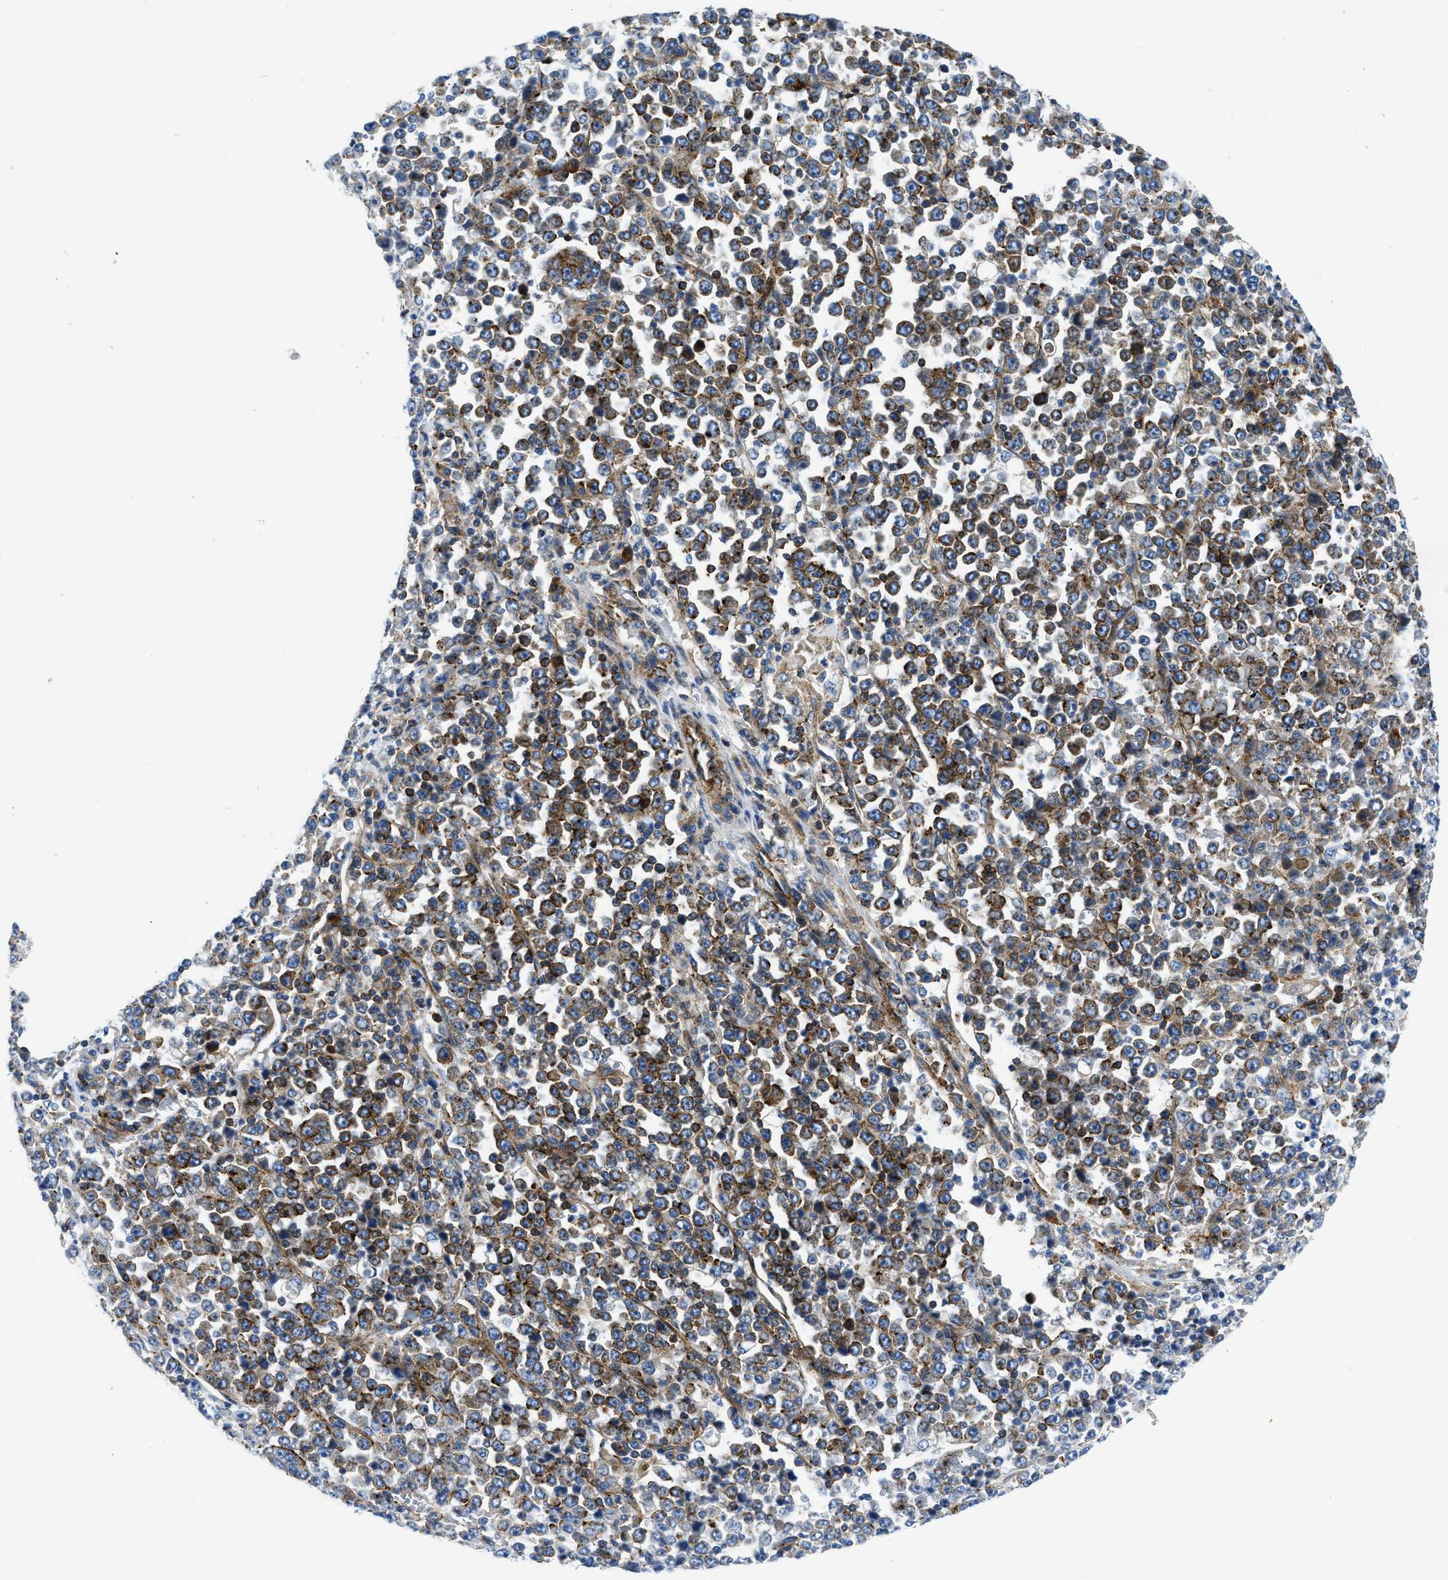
{"staining": {"intensity": "moderate", "quantity": ">75%", "location": "cytoplasmic/membranous"}, "tissue": "stomach cancer", "cell_type": "Tumor cells", "image_type": "cancer", "snomed": [{"axis": "morphology", "description": "Normal tissue, NOS"}, {"axis": "morphology", "description": "Adenocarcinoma, NOS"}, {"axis": "topography", "description": "Stomach, upper"}, {"axis": "topography", "description": "Stomach"}], "caption": "Tumor cells reveal medium levels of moderate cytoplasmic/membranous expression in about >75% of cells in stomach cancer (adenocarcinoma).", "gene": "CUTA", "patient": {"sex": "male", "age": 59}}